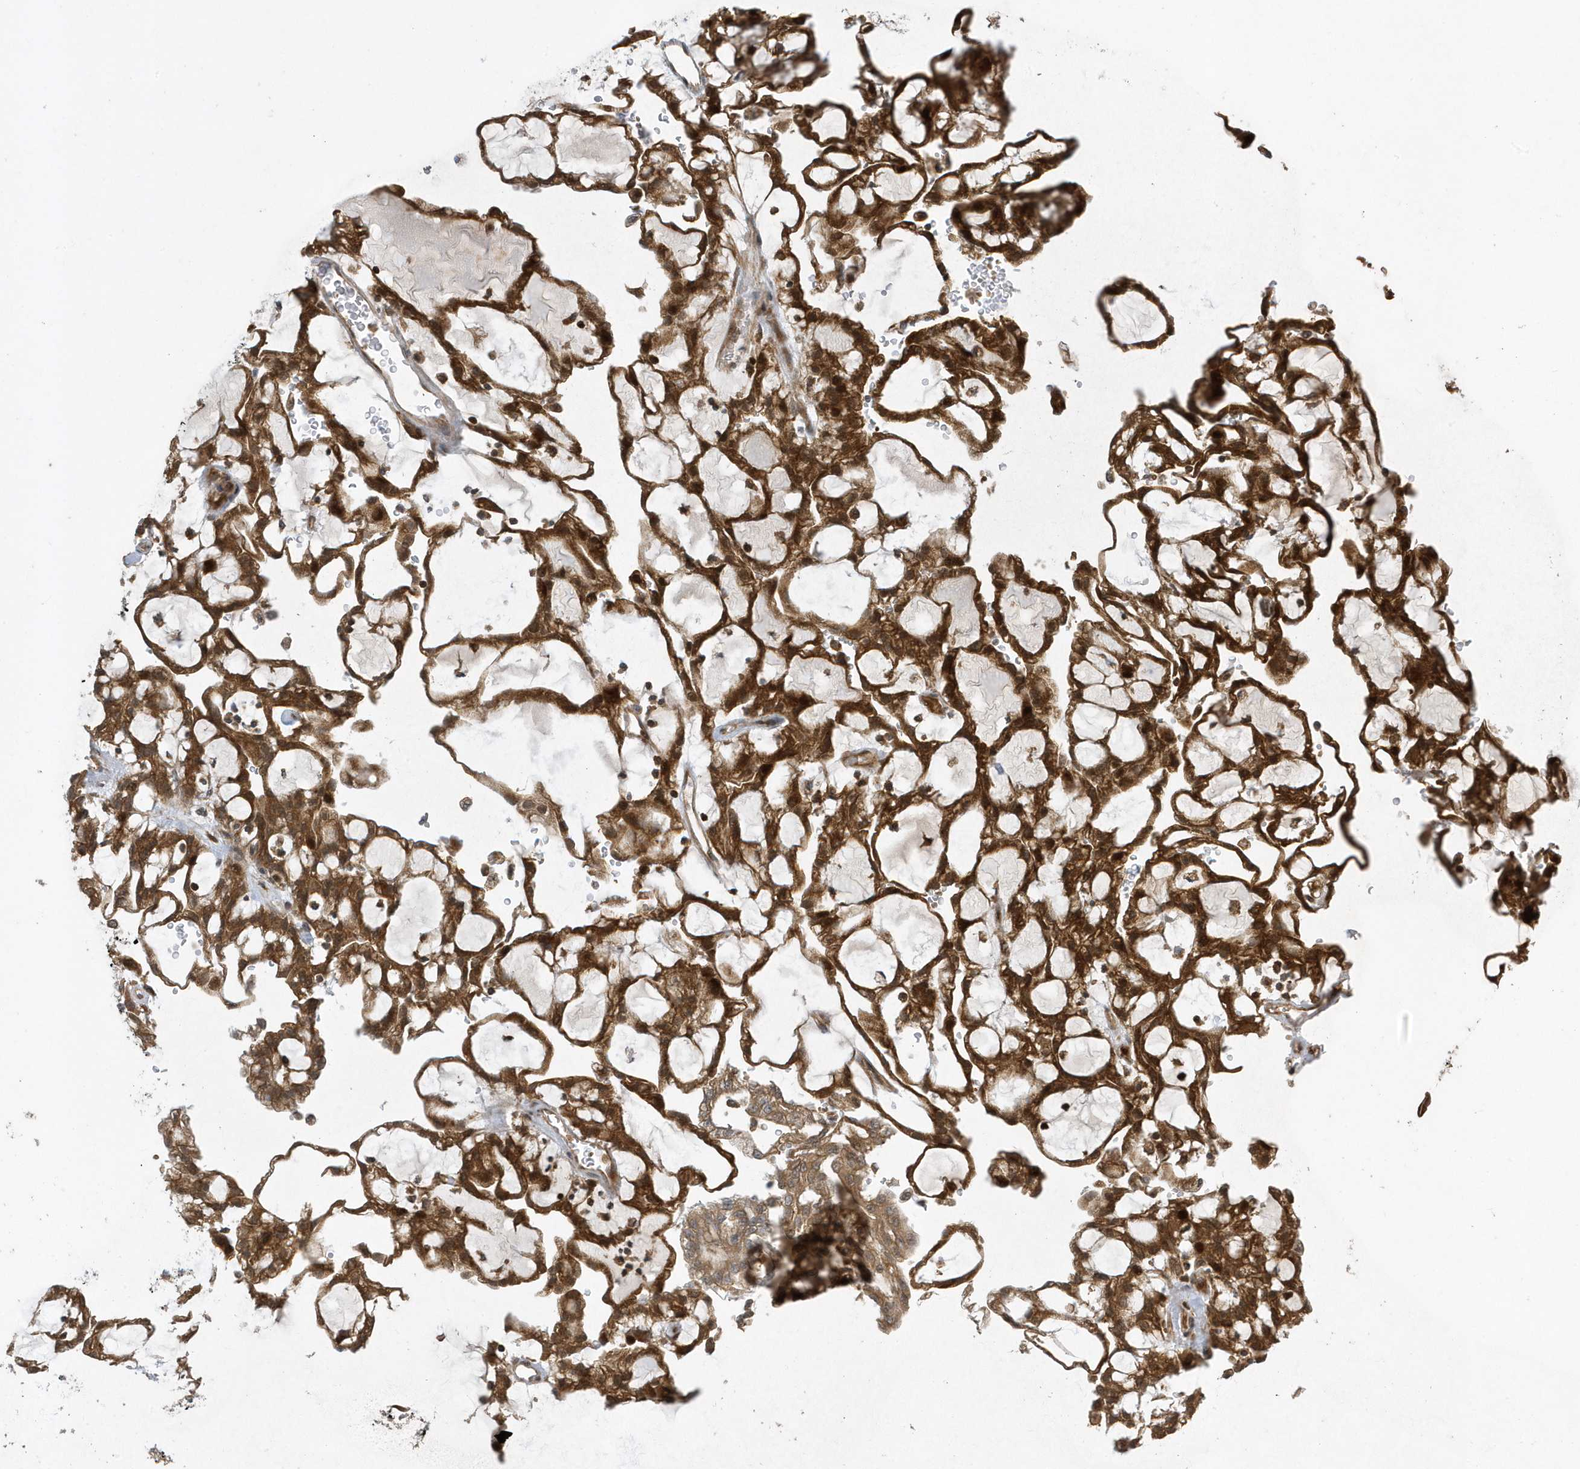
{"staining": {"intensity": "strong", "quantity": ">75%", "location": "cytoplasmic/membranous"}, "tissue": "renal cancer", "cell_type": "Tumor cells", "image_type": "cancer", "snomed": [{"axis": "morphology", "description": "Adenocarcinoma, NOS"}, {"axis": "topography", "description": "Kidney"}], "caption": "A brown stain labels strong cytoplasmic/membranous staining of a protein in human renal cancer tumor cells.", "gene": "STAMBP", "patient": {"sex": "male", "age": 63}}